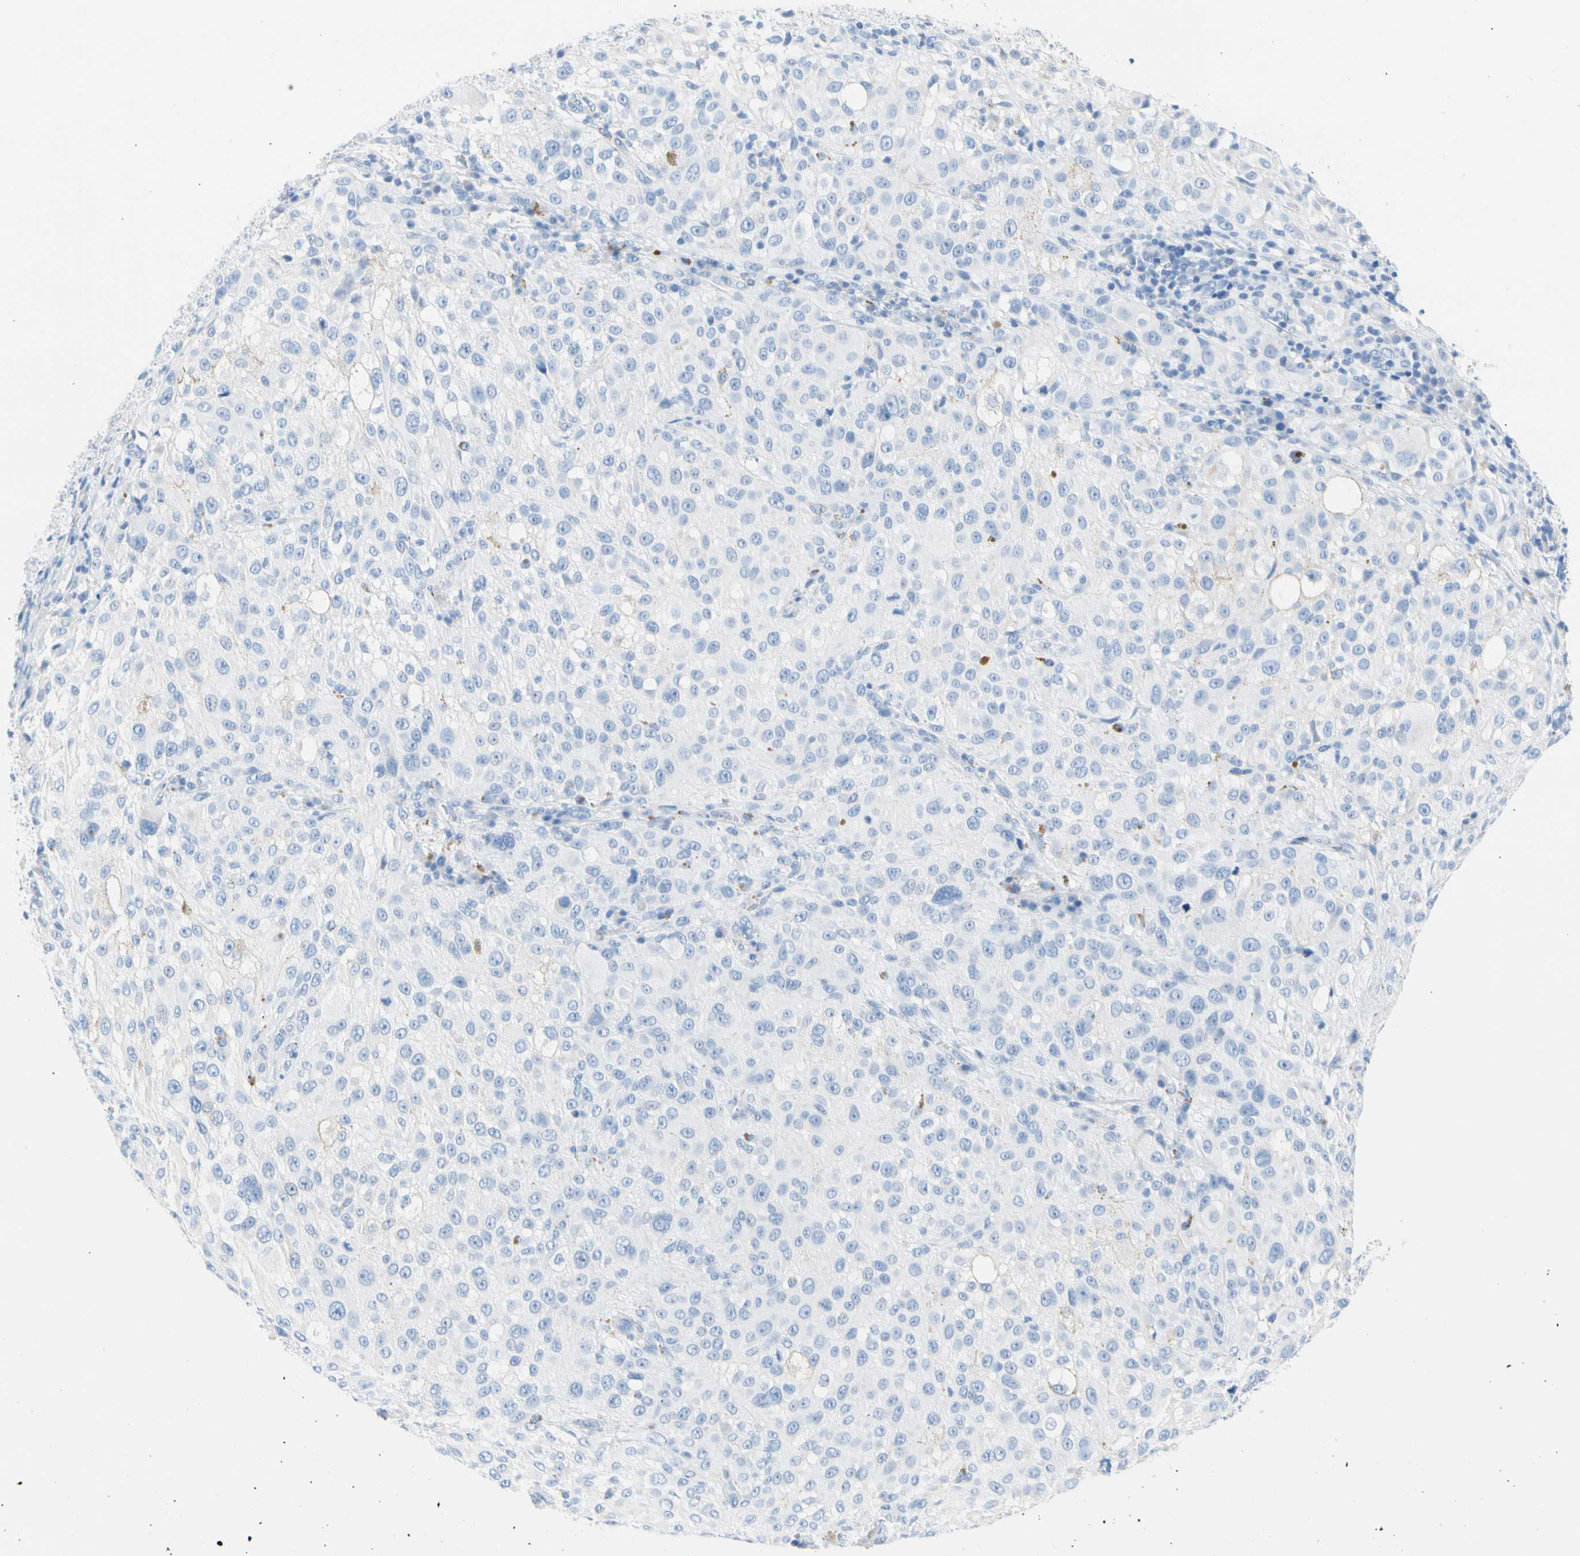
{"staining": {"intensity": "negative", "quantity": "none", "location": "none"}, "tissue": "melanoma", "cell_type": "Tumor cells", "image_type": "cancer", "snomed": [{"axis": "morphology", "description": "Necrosis, NOS"}, {"axis": "morphology", "description": "Malignant melanoma, NOS"}, {"axis": "topography", "description": "Skin"}], "caption": "This is an IHC image of malignant melanoma. There is no staining in tumor cells.", "gene": "CEL", "patient": {"sex": "female", "age": 87}}